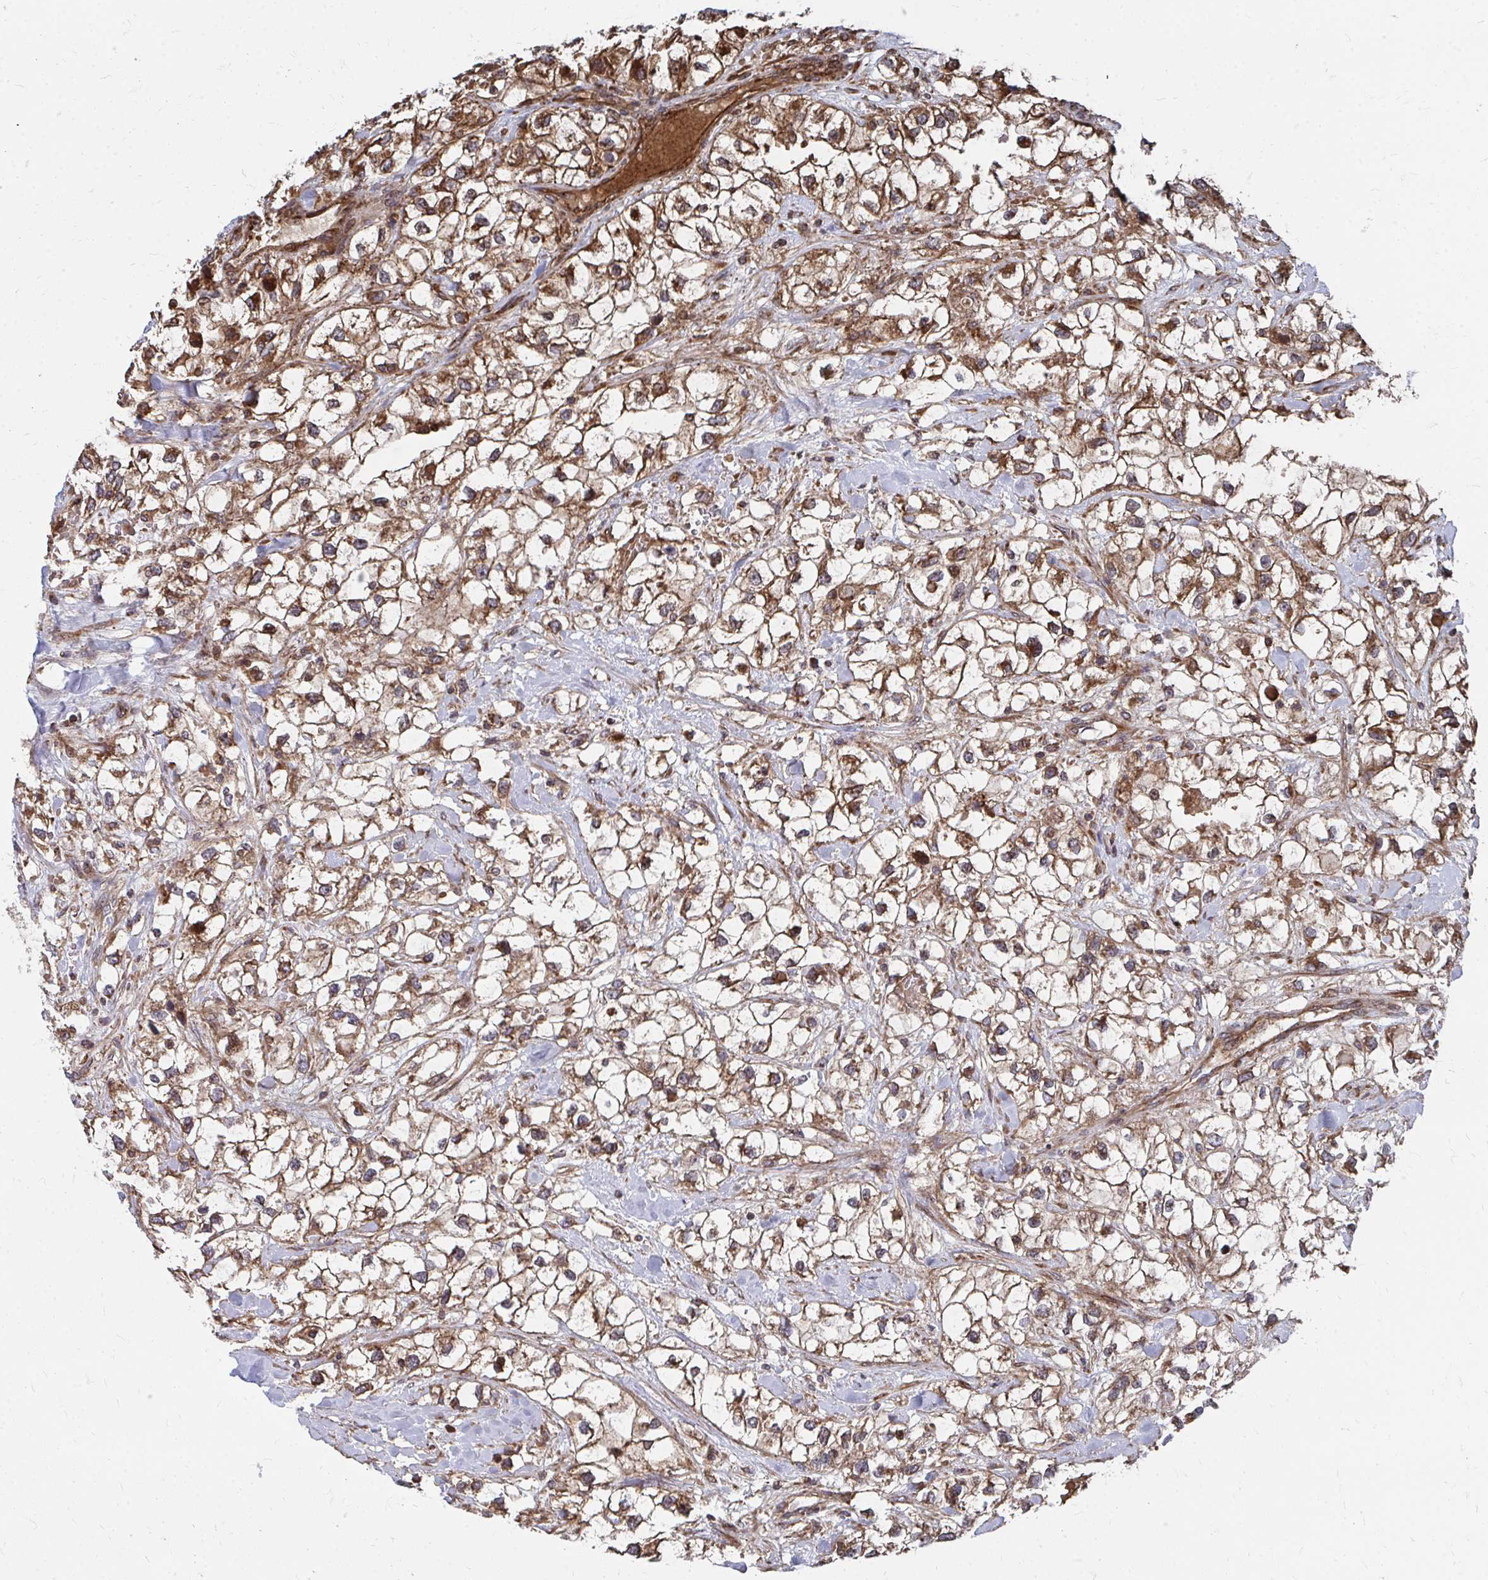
{"staining": {"intensity": "moderate", "quantity": ">75%", "location": "cytoplasmic/membranous"}, "tissue": "renal cancer", "cell_type": "Tumor cells", "image_type": "cancer", "snomed": [{"axis": "morphology", "description": "Adenocarcinoma, NOS"}, {"axis": "topography", "description": "Kidney"}], "caption": "Renal adenocarcinoma stained with immunohistochemistry shows moderate cytoplasmic/membranous positivity in approximately >75% of tumor cells. (Brightfield microscopy of DAB IHC at high magnification).", "gene": "FAM89A", "patient": {"sex": "male", "age": 59}}